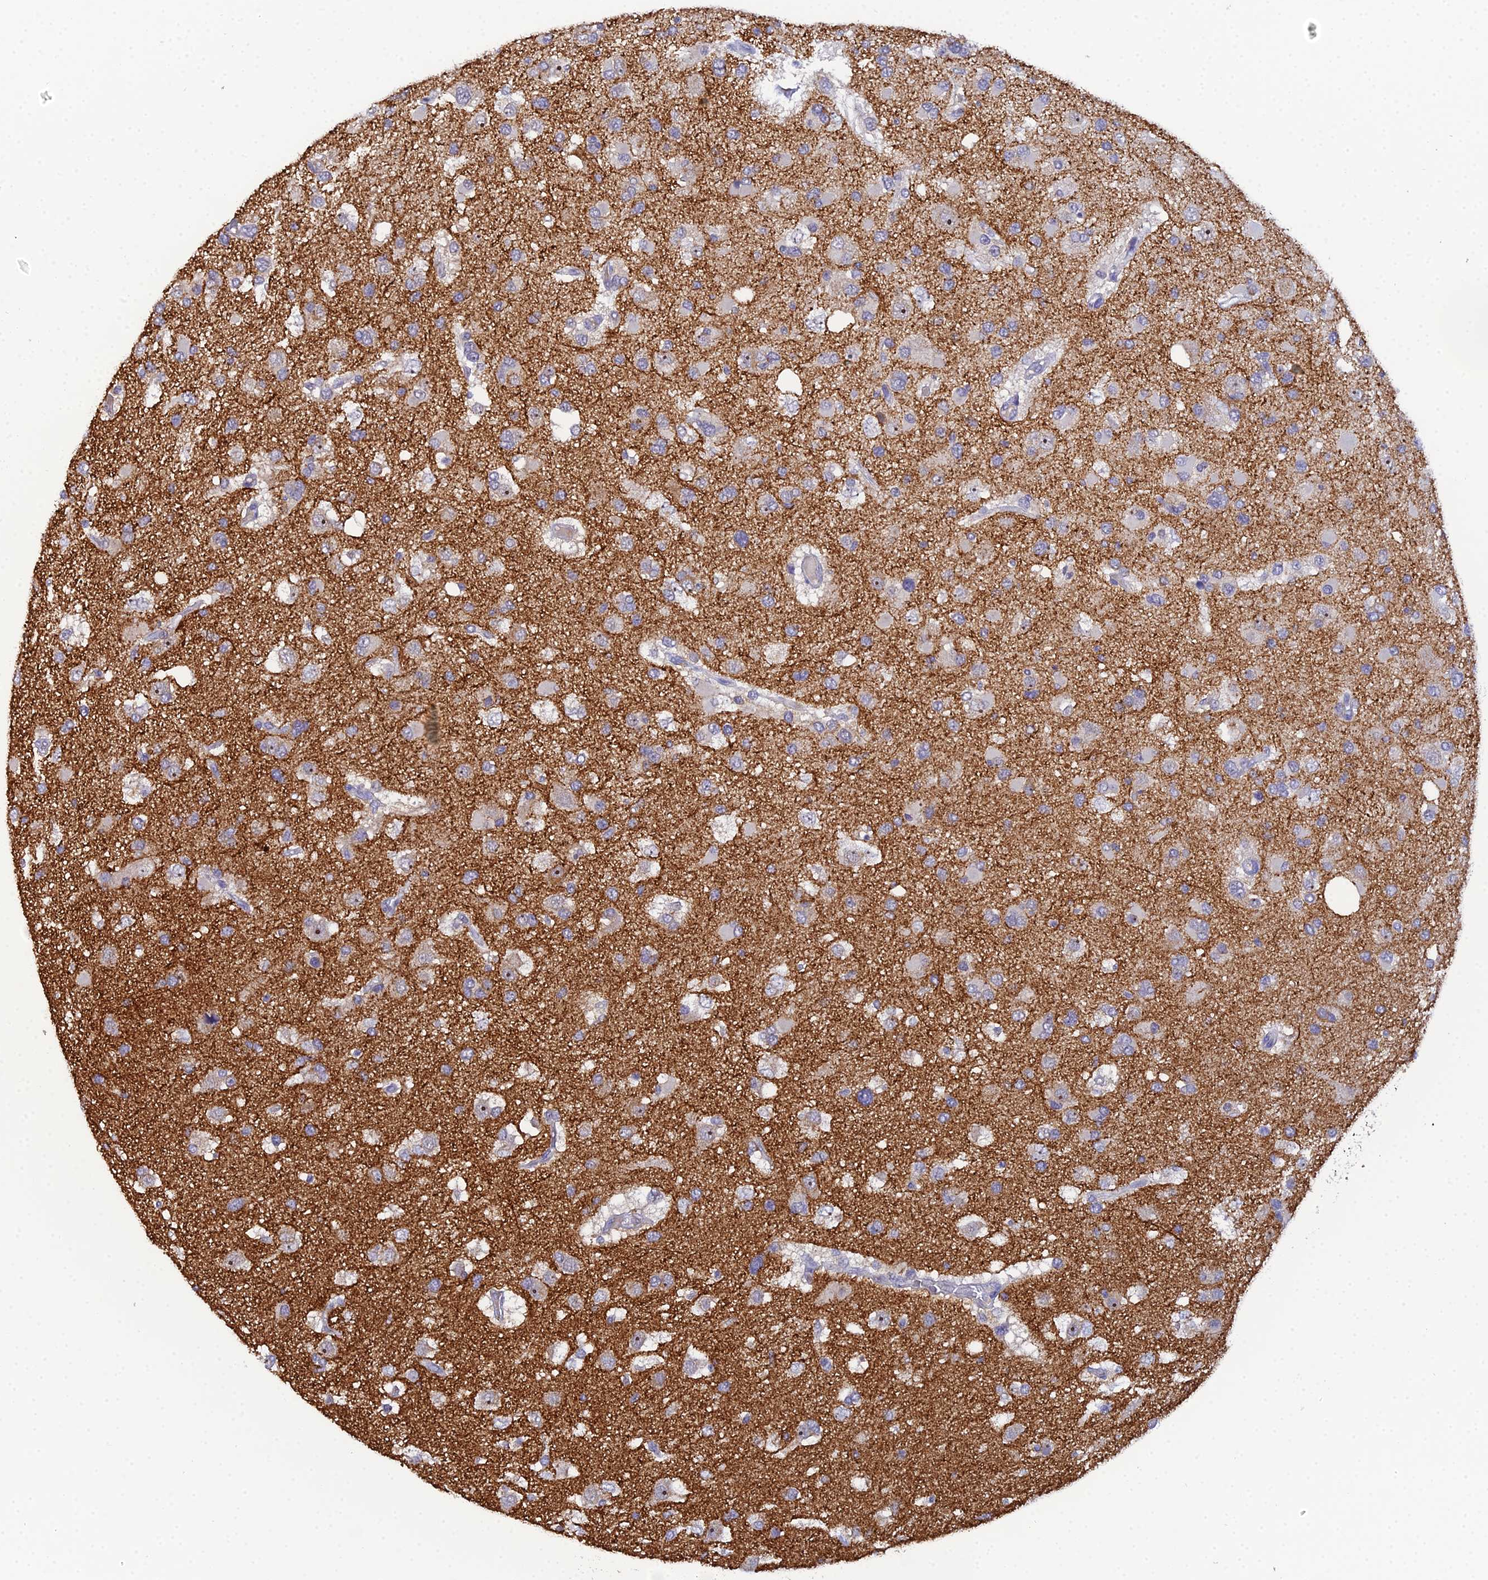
{"staining": {"intensity": "negative", "quantity": "none", "location": "none"}, "tissue": "glioma", "cell_type": "Tumor cells", "image_type": "cancer", "snomed": [{"axis": "morphology", "description": "Glioma, malignant, High grade"}, {"axis": "topography", "description": "Brain"}], "caption": "IHC photomicrograph of neoplastic tissue: glioma stained with DAB (3,3'-diaminobenzidine) exhibits no significant protein positivity in tumor cells.", "gene": "PLPP4", "patient": {"sex": "male", "age": 53}}